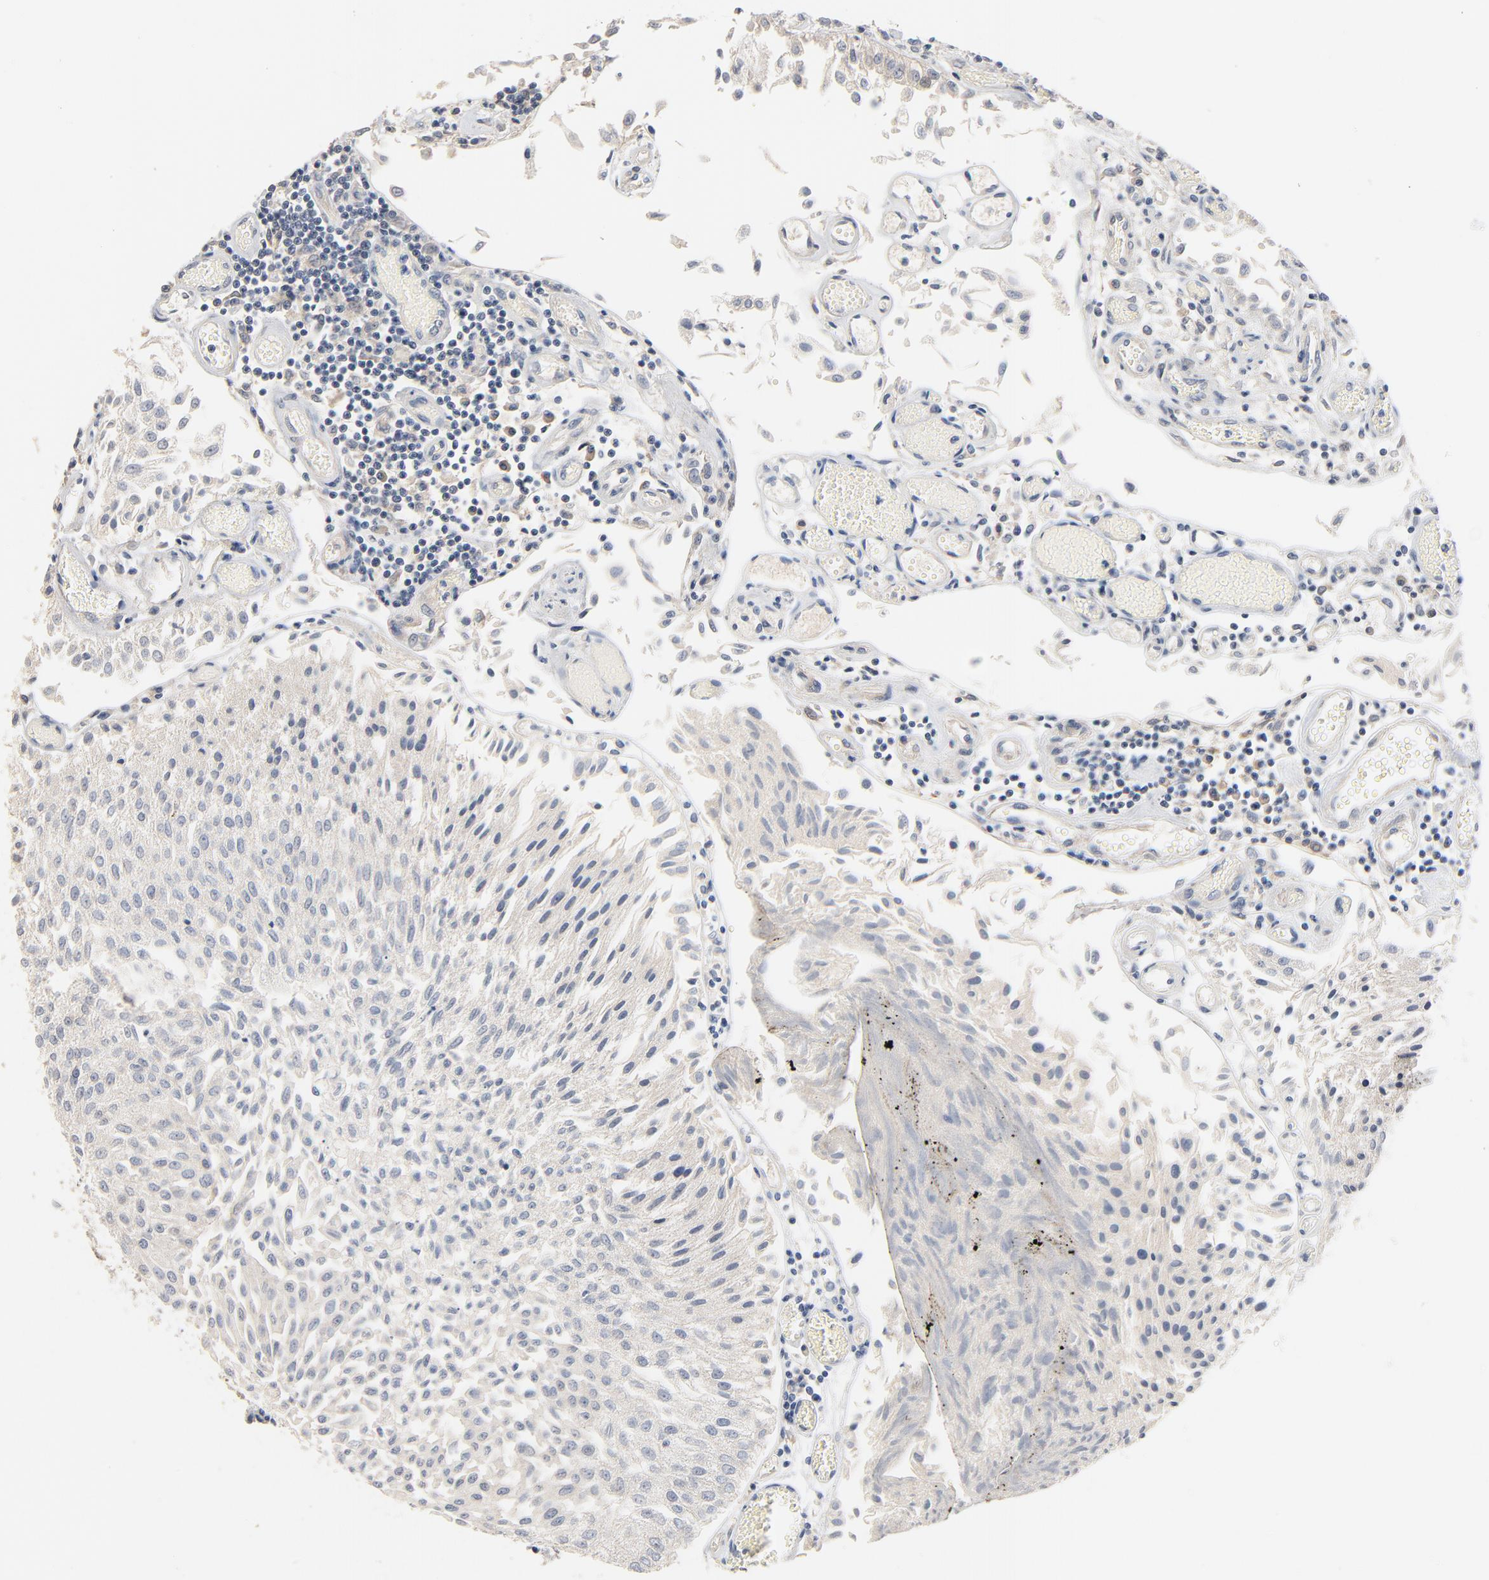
{"staining": {"intensity": "negative", "quantity": "none", "location": "none"}, "tissue": "urothelial cancer", "cell_type": "Tumor cells", "image_type": "cancer", "snomed": [{"axis": "morphology", "description": "Urothelial carcinoma, Low grade"}, {"axis": "topography", "description": "Urinary bladder"}], "caption": "DAB immunohistochemical staining of human low-grade urothelial carcinoma exhibits no significant positivity in tumor cells.", "gene": "ZDHHC8", "patient": {"sex": "male", "age": 86}}